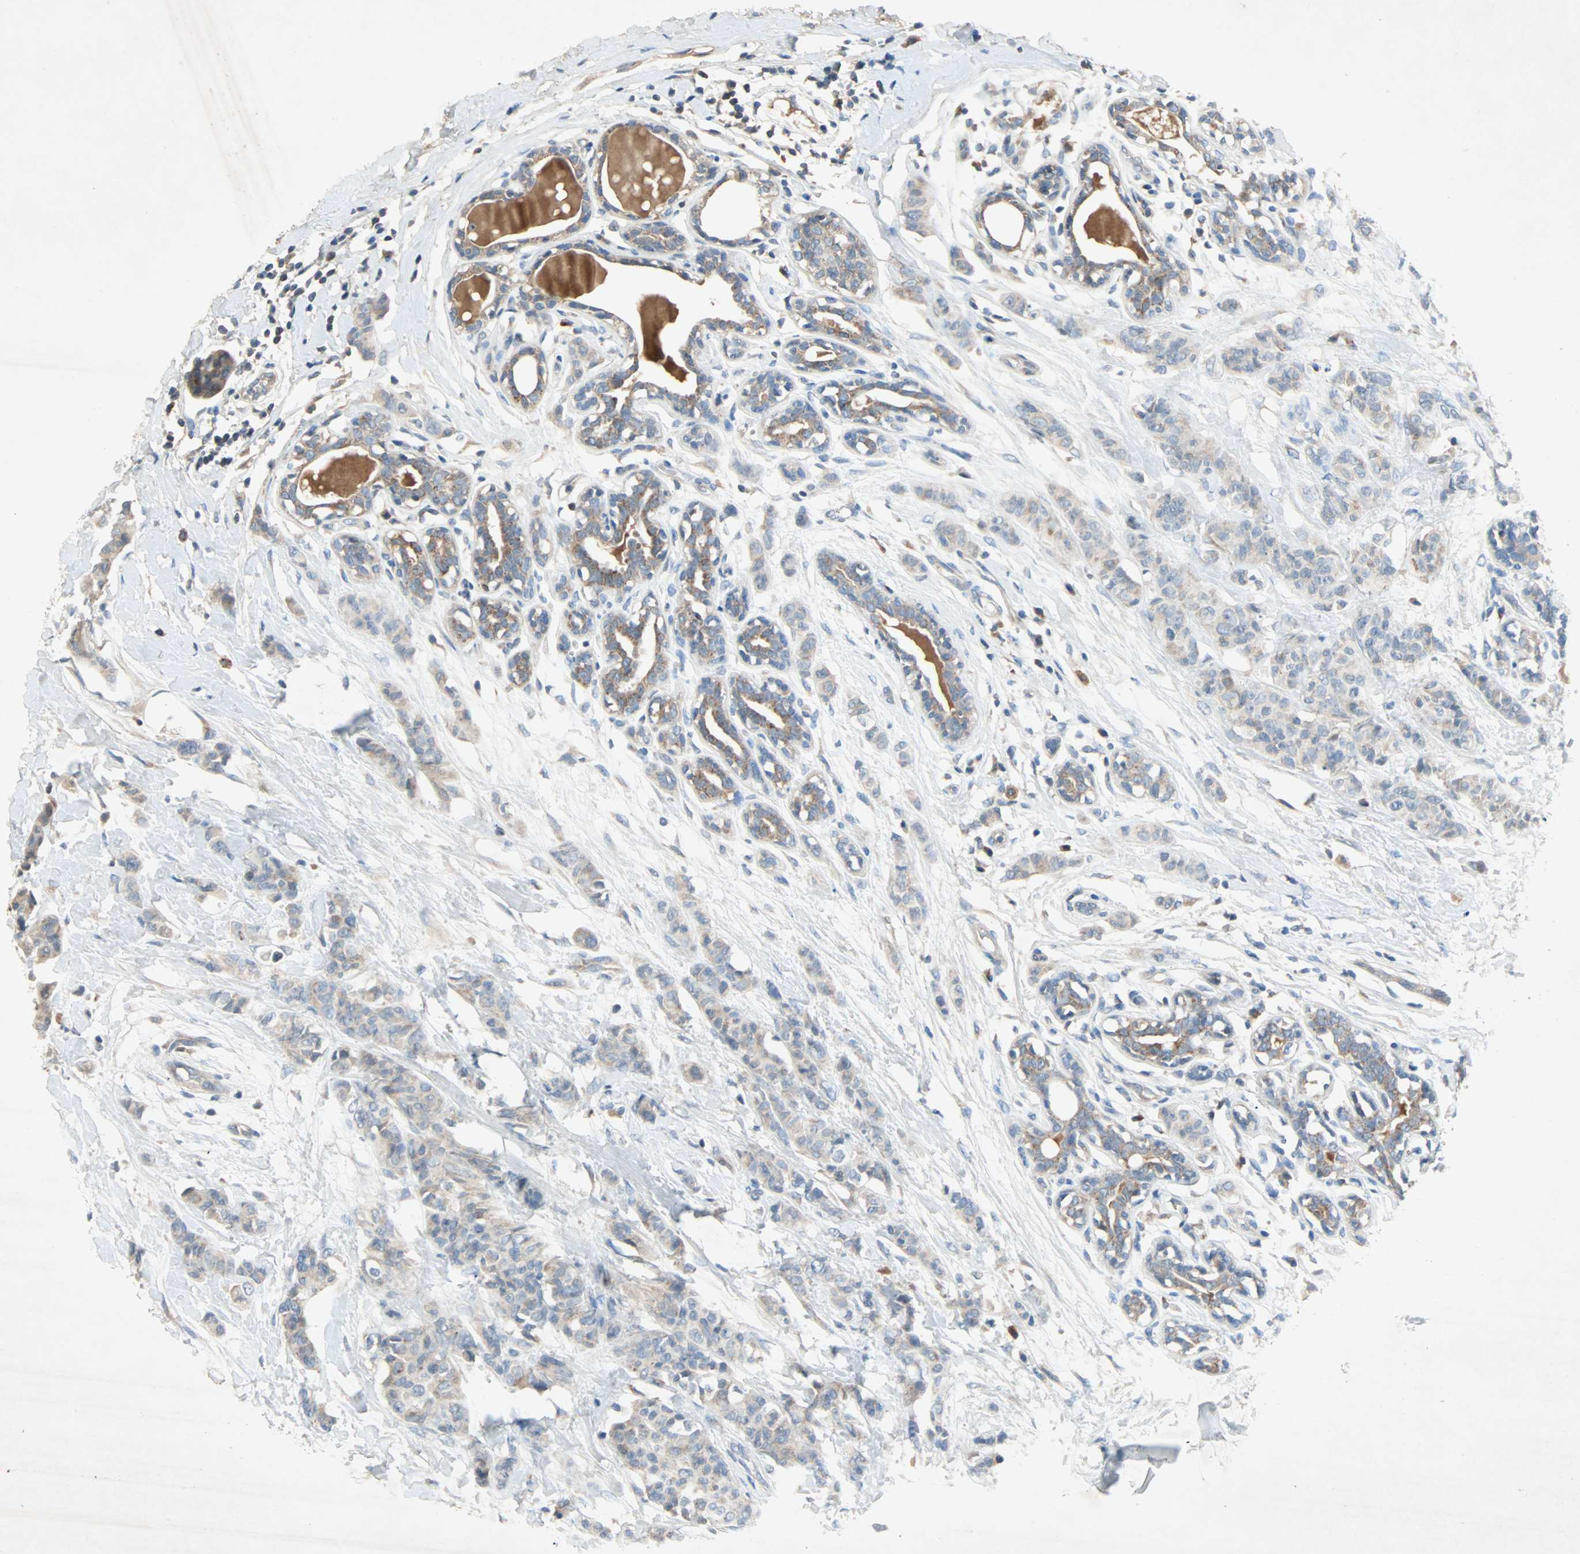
{"staining": {"intensity": "weak", "quantity": ">75%", "location": "cytoplasmic/membranous"}, "tissue": "breast cancer", "cell_type": "Tumor cells", "image_type": "cancer", "snomed": [{"axis": "morphology", "description": "Normal tissue, NOS"}, {"axis": "morphology", "description": "Duct carcinoma"}, {"axis": "topography", "description": "Breast"}], "caption": "Protein staining reveals weak cytoplasmic/membranous expression in about >75% of tumor cells in breast intraductal carcinoma. (Stains: DAB in brown, nuclei in blue, Microscopy: brightfield microscopy at high magnification).", "gene": "XYLT1", "patient": {"sex": "female", "age": 40}}